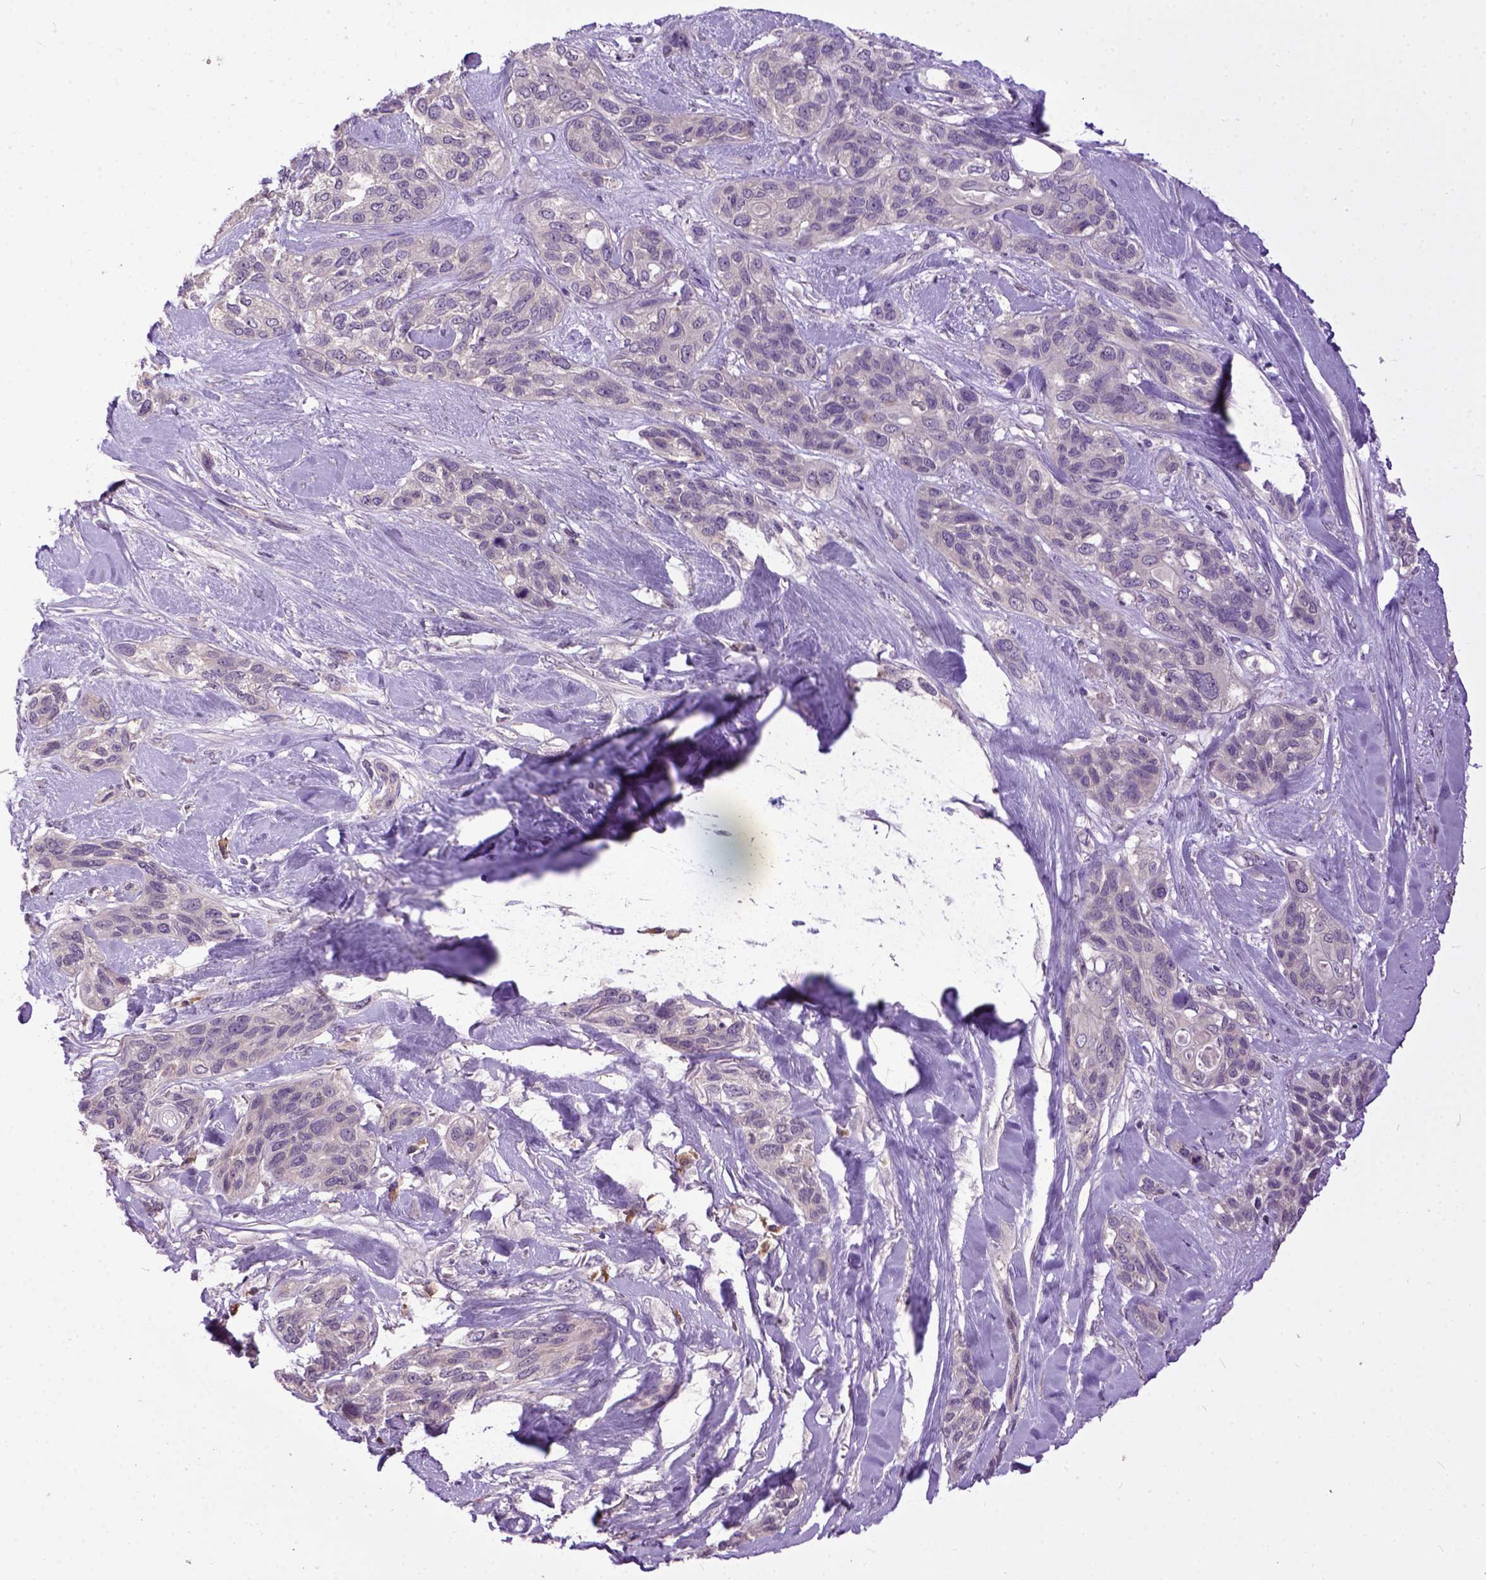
{"staining": {"intensity": "negative", "quantity": "none", "location": "none"}, "tissue": "lung cancer", "cell_type": "Tumor cells", "image_type": "cancer", "snomed": [{"axis": "morphology", "description": "Squamous cell carcinoma, NOS"}, {"axis": "topography", "description": "Lung"}], "caption": "Immunohistochemistry (IHC) micrograph of human lung cancer stained for a protein (brown), which displays no positivity in tumor cells. (Stains: DAB (3,3'-diaminobenzidine) IHC with hematoxylin counter stain, Microscopy: brightfield microscopy at high magnification).", "gene": "CPNE1", "patient": {"sex": "female", "age": 70}}